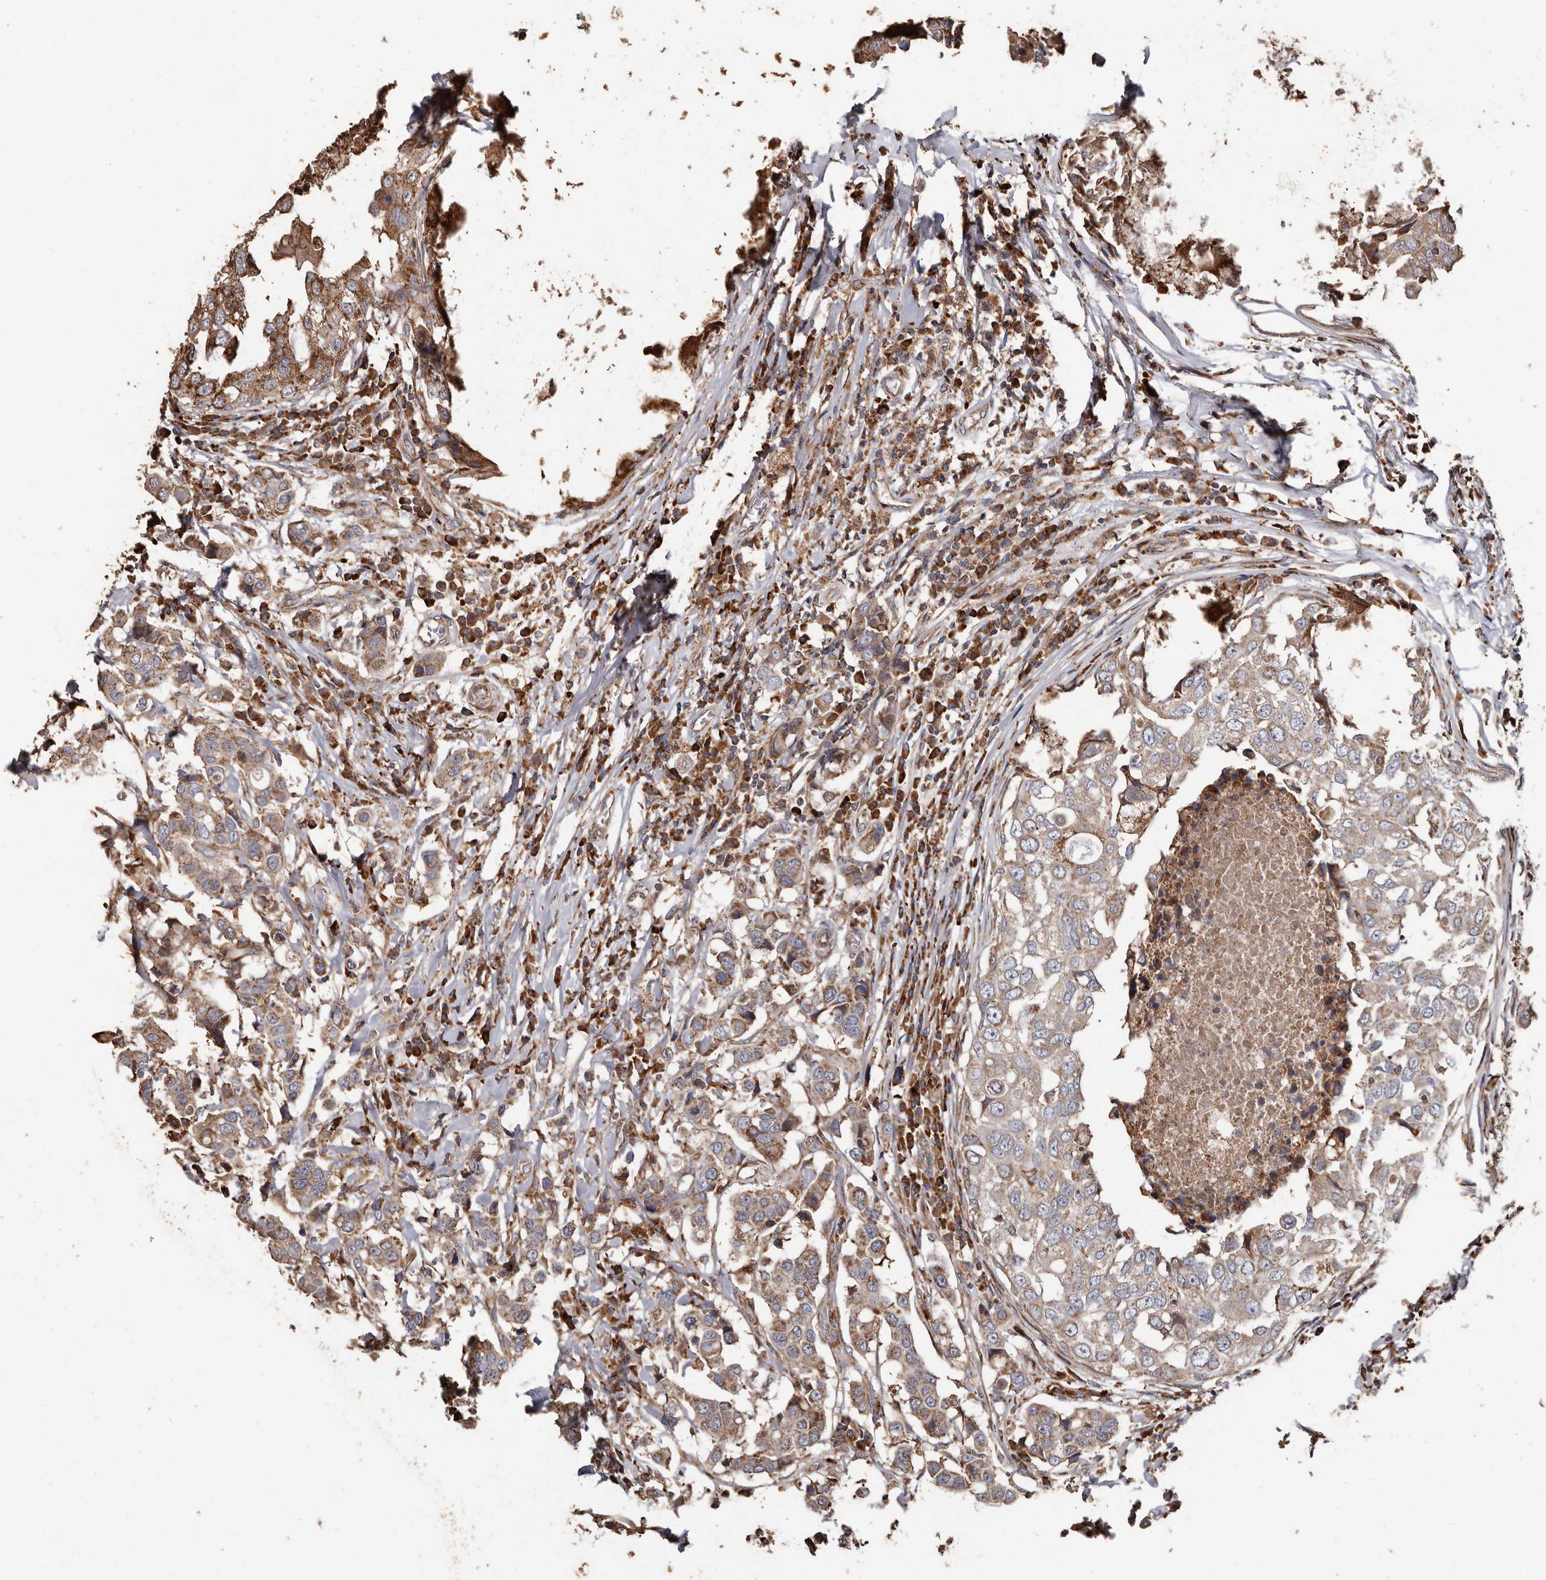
{"staining": {"intensity": "moderate", "quantity": ">75%", "location": "cytoplasmic/membranous"}, "tissue": "breast cancer", "cell_type": "Tumor cells", "image_type": "cancer", "snomed": [{"axis": "morphology", "description": "Duct carcinoma"}, {"axis": "topography", "description": "Breast"}], "caption": "There is medium levels of moderate cytoplasmic/membranous staining in tumor cells of intraductal carcinoma (breast), as demonstrated by immunohistochemical staining (brown color).", "gene": "OSGIN2", "patient": {"sex": "female", "age": 27}}